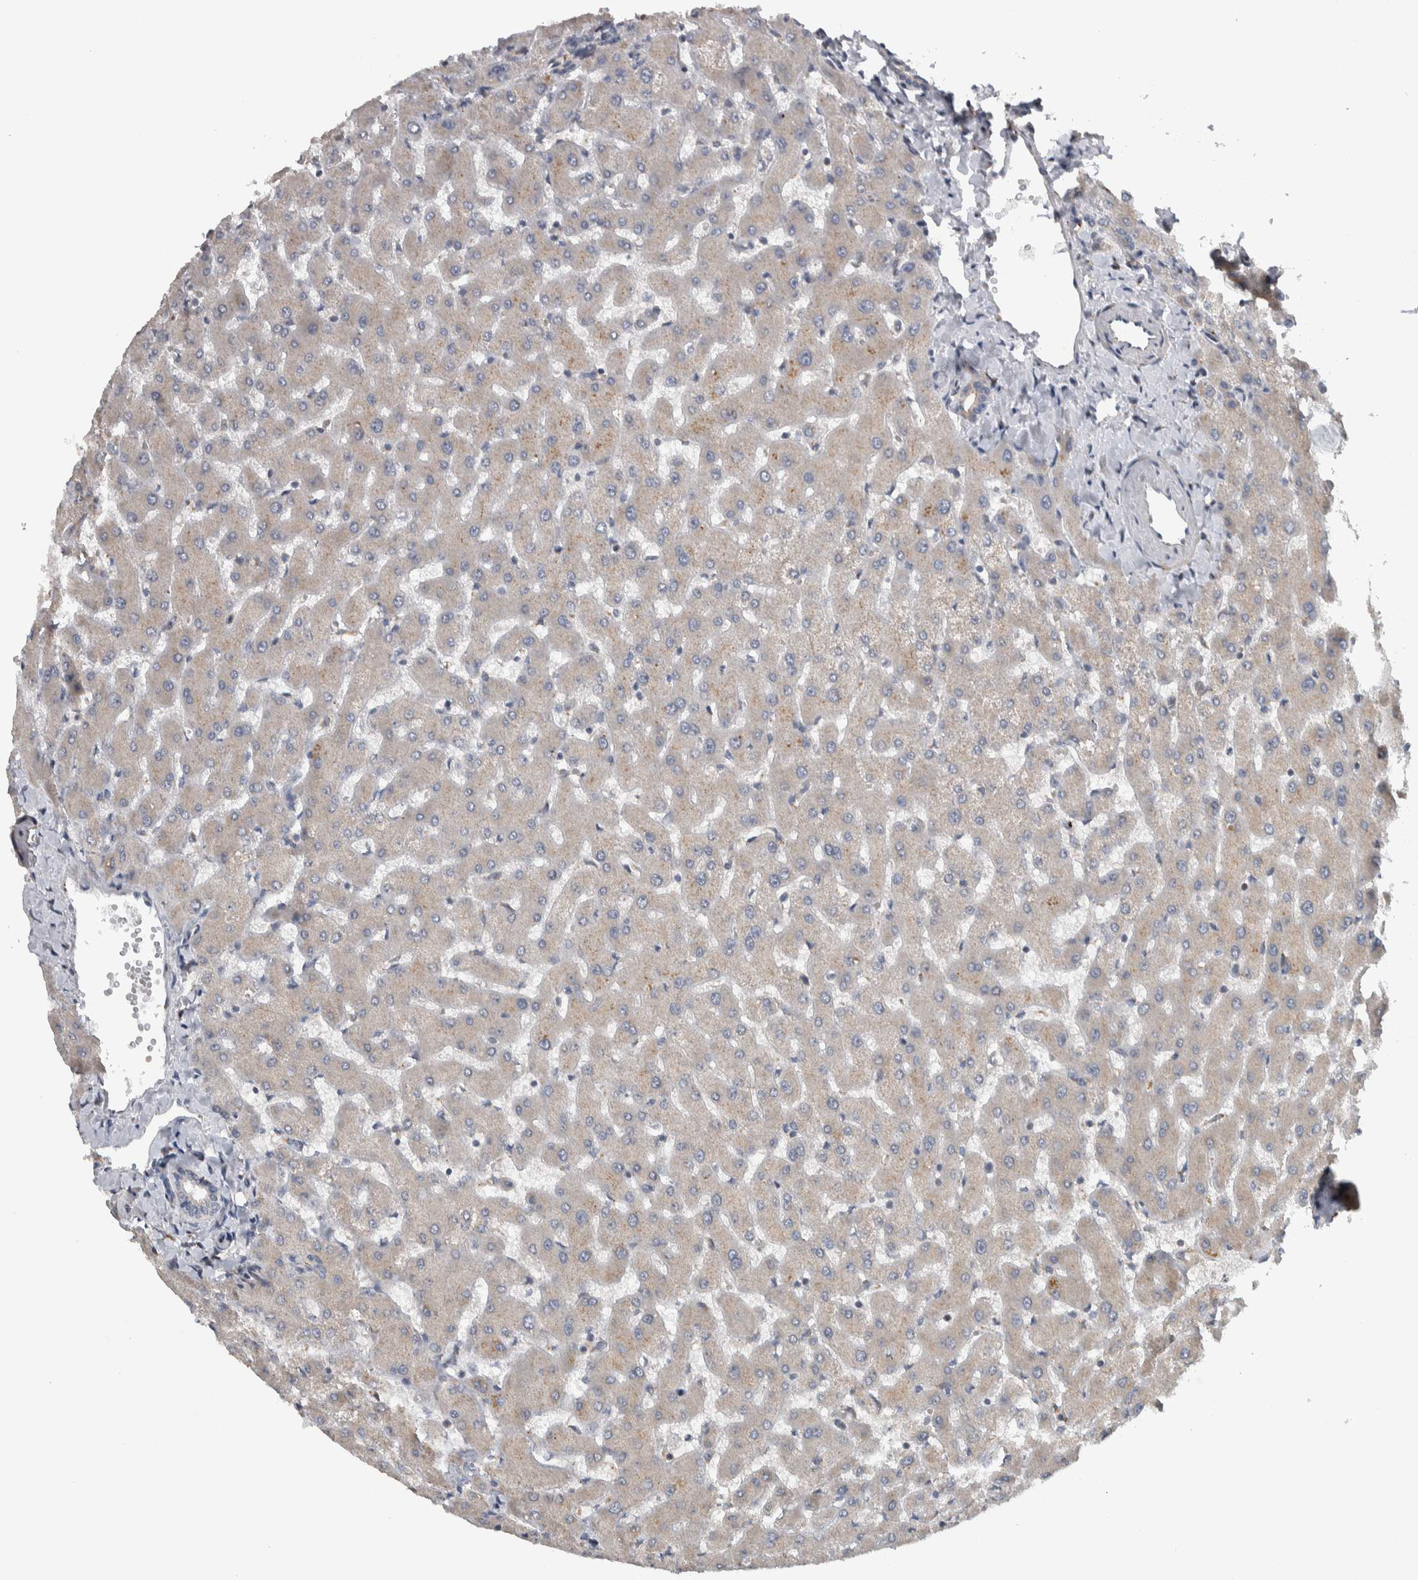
{"staining": {"intensity": "negative", "quantity": "none", "location": "none"}, "tissue": "liver", "cell_type": "Cholangiocytes", "image_type": "normal", "snomed": [{"axis": "morphology", "description": "Normal tissue, NOS"}, {"axis": "topography", "description": "Liver"}], "caption": "IHC photomicrograph of normal human liver stained for a protein (brown), which shows no staining in cholangiocytes.", "gene": "FAM83G", "patient": {"sex": "female", "age": 63}}